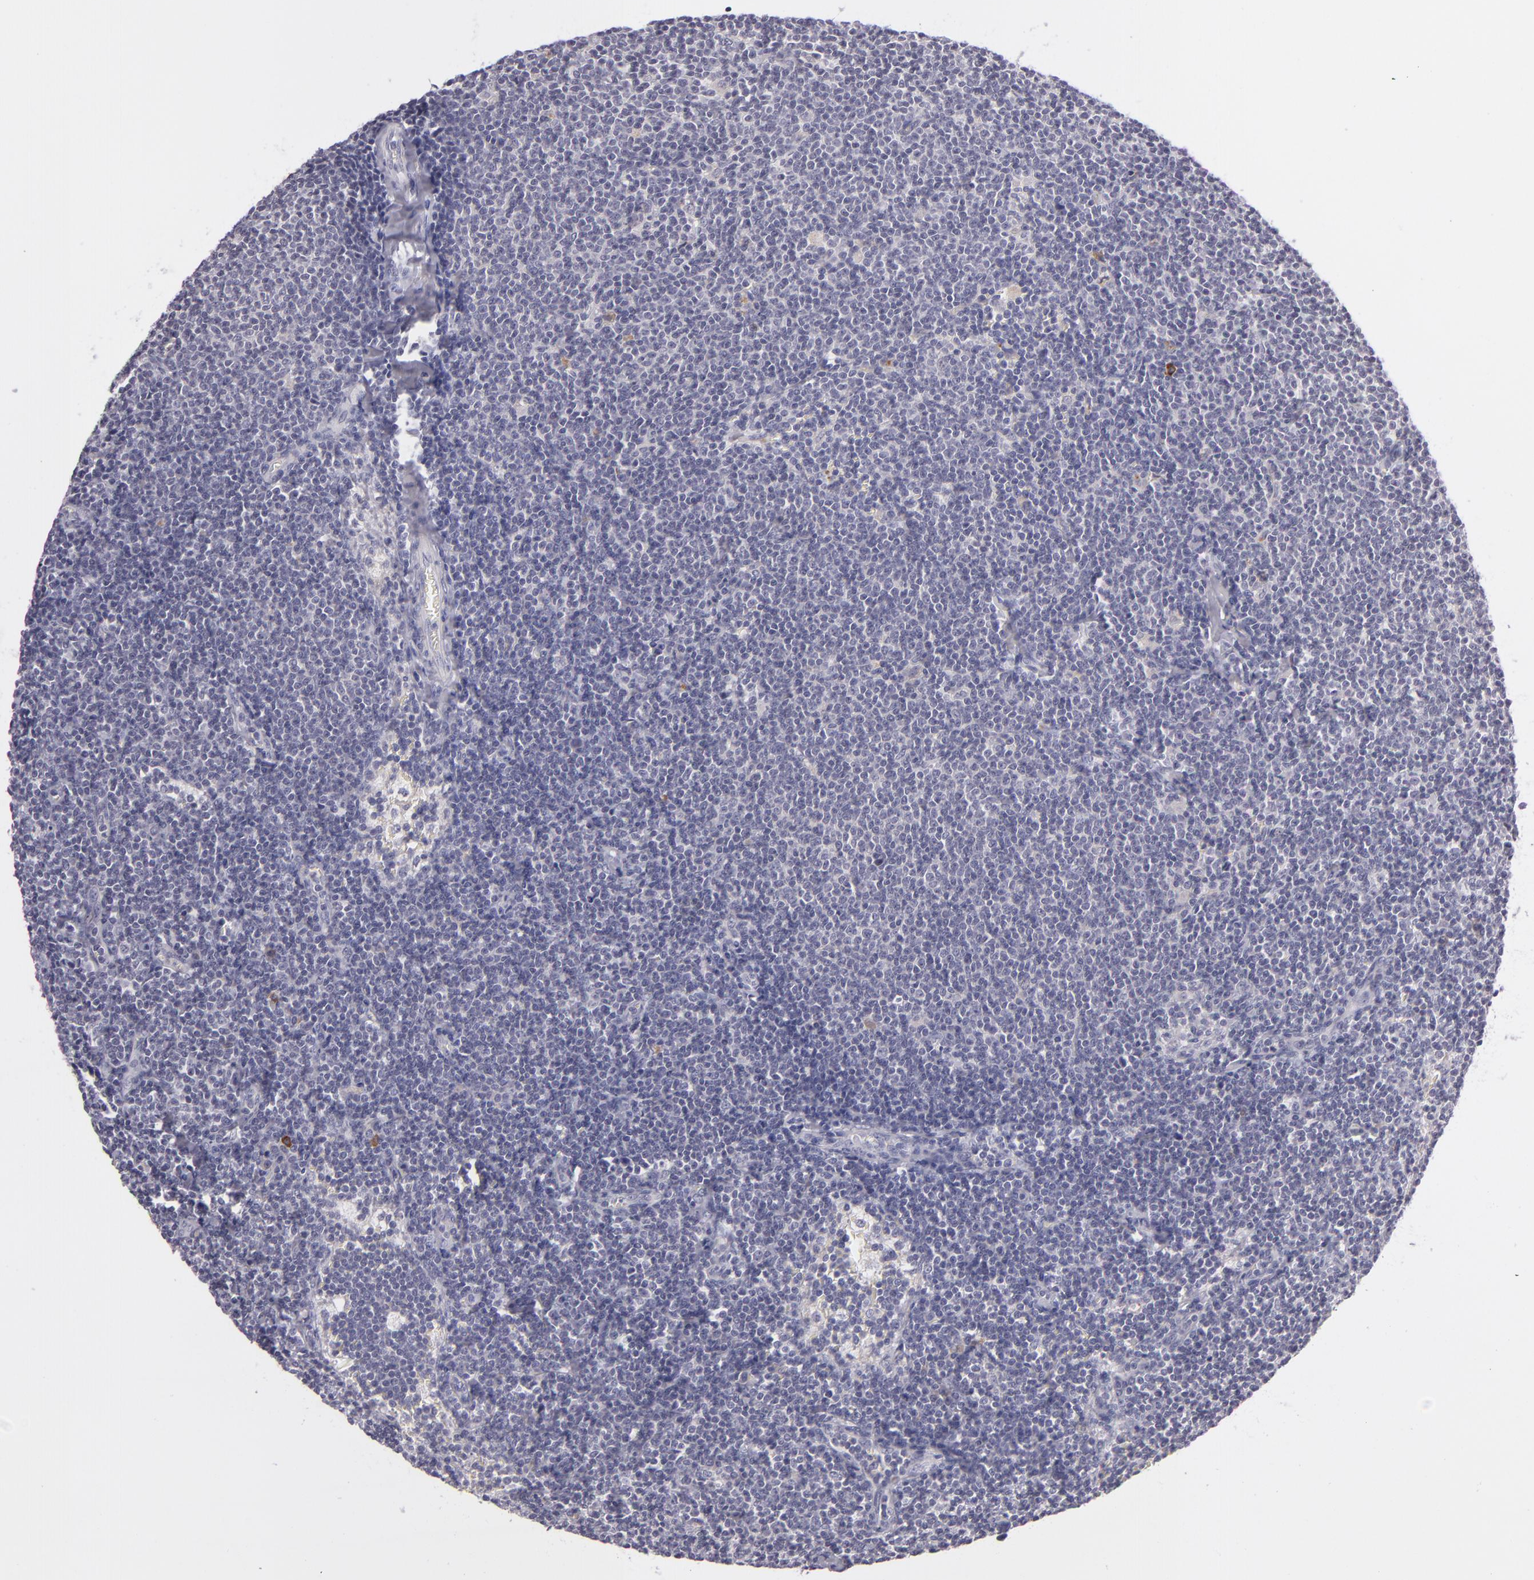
{"staining": {"intensity": "negative", "quantity": "none", "location": "none"}, "tissue": "lymphoma", "cell_type": "Tumor cells", "image_type": "cancer", "snomed": [{"axis": "morphology", "description": "Malignant lymphoma, non-Hodgkin's type, Low grade"}, {"axis": "topography", "description": "Lymph node"}], "caption": "Histopathology image shows no significant protein positivity in tumor cells of lymphoma. (Immunohistochemistry (ihc), brightfield microscopy, high magnification).", "gene": "DAG1", "patient": {"sex": "male", "age": 65}}